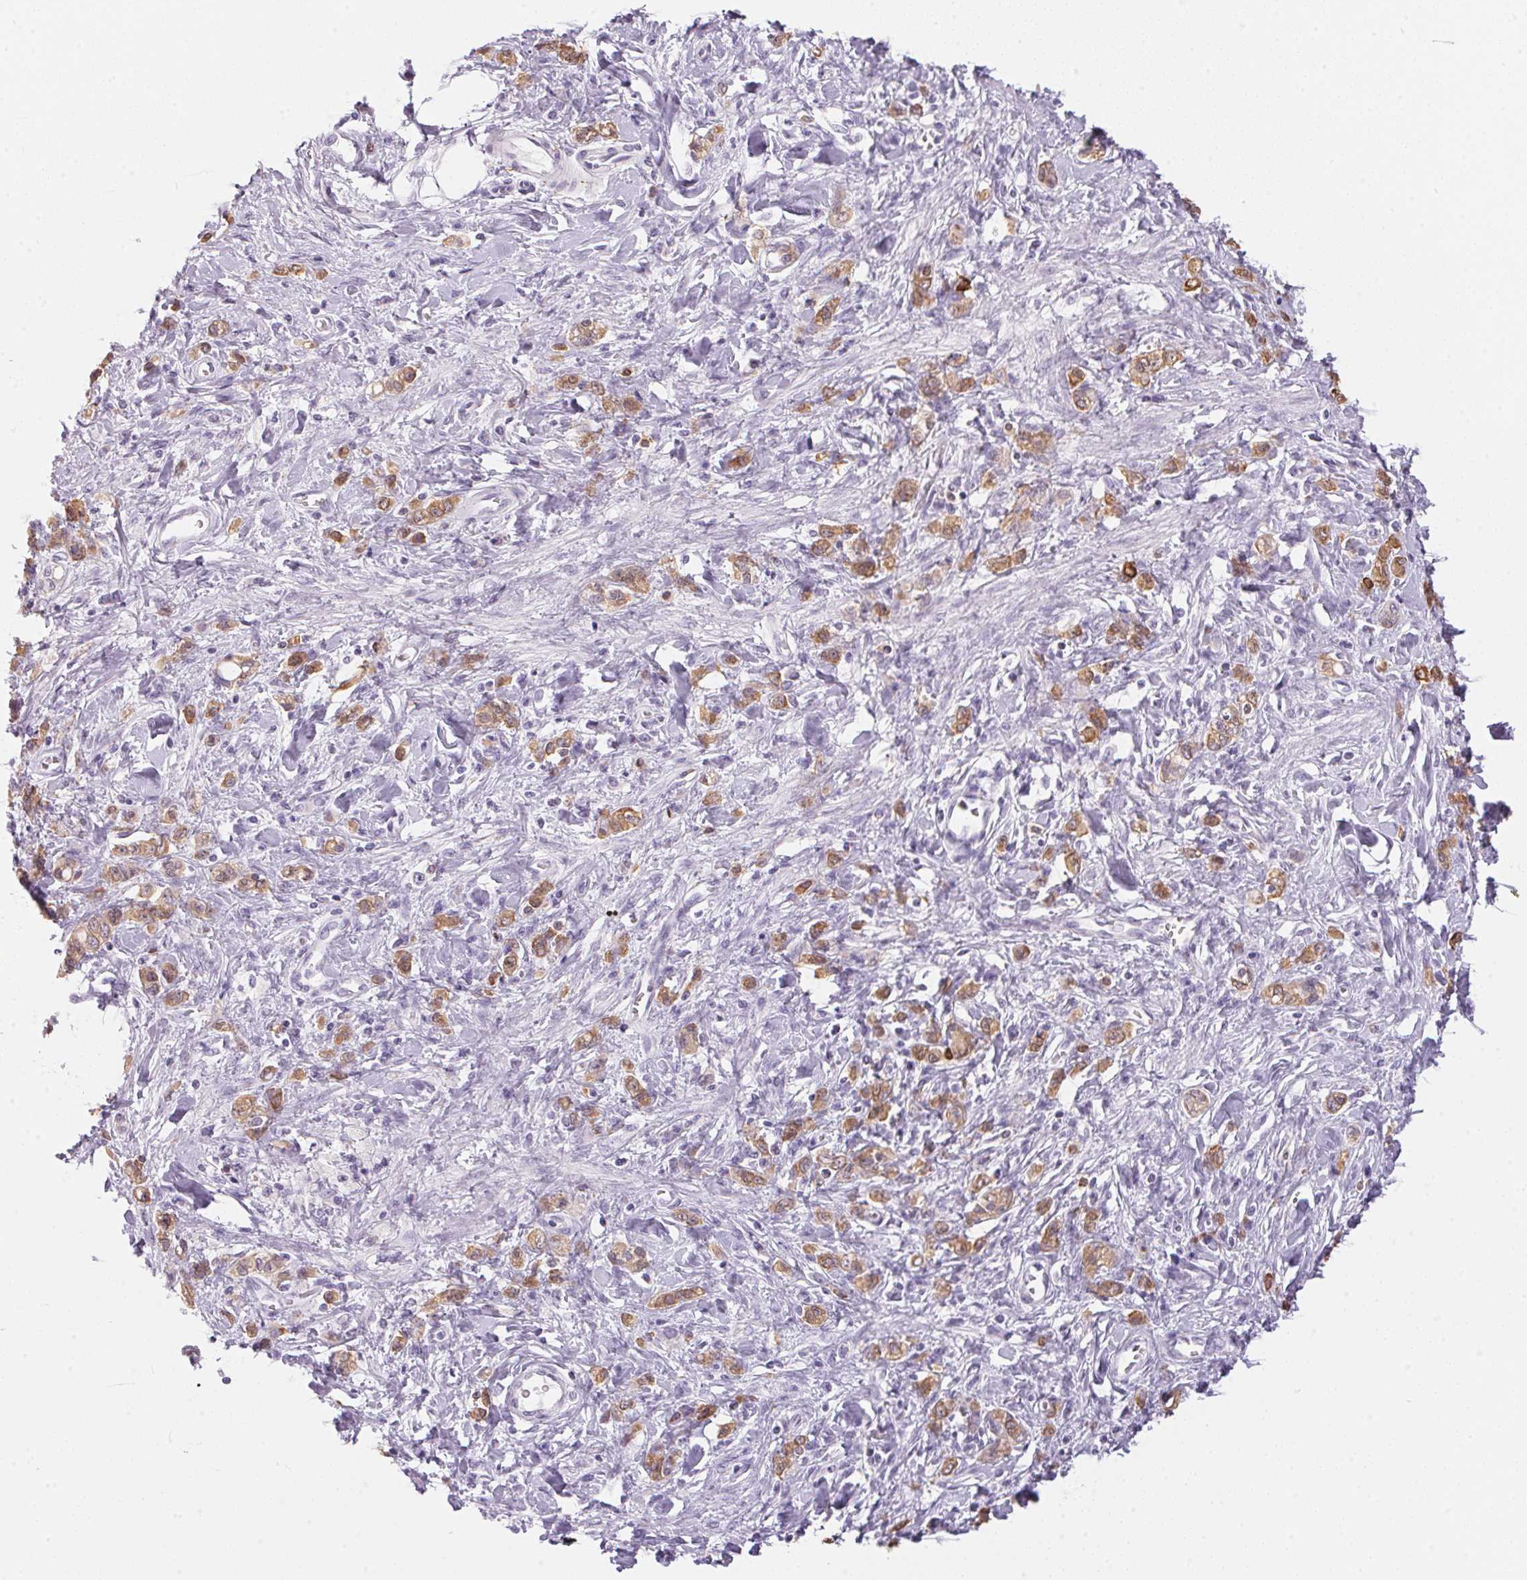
{"staining": {"intensity": "moderate", "quantity": "25%-75%", "location": "cytoplasmic/membranous"}, "tissue": "stomach cancer", "cell_type": "Tumor cells", "image_type": "cancer", "snomed": [{"axis": "morphology", "description": "Adenocarcinoma, NOS"}, {"axis": "topography", "description": "Stomach"}], "caption": "The immunohistochemical stain highlights moderate cytoplasmic/membranous staining in tumor cells of stomach adenocarcinoma tissue. Nuclei are stained in blue.", "gene": "CADPS", "patient": {"sex": "male", "age": 77}}